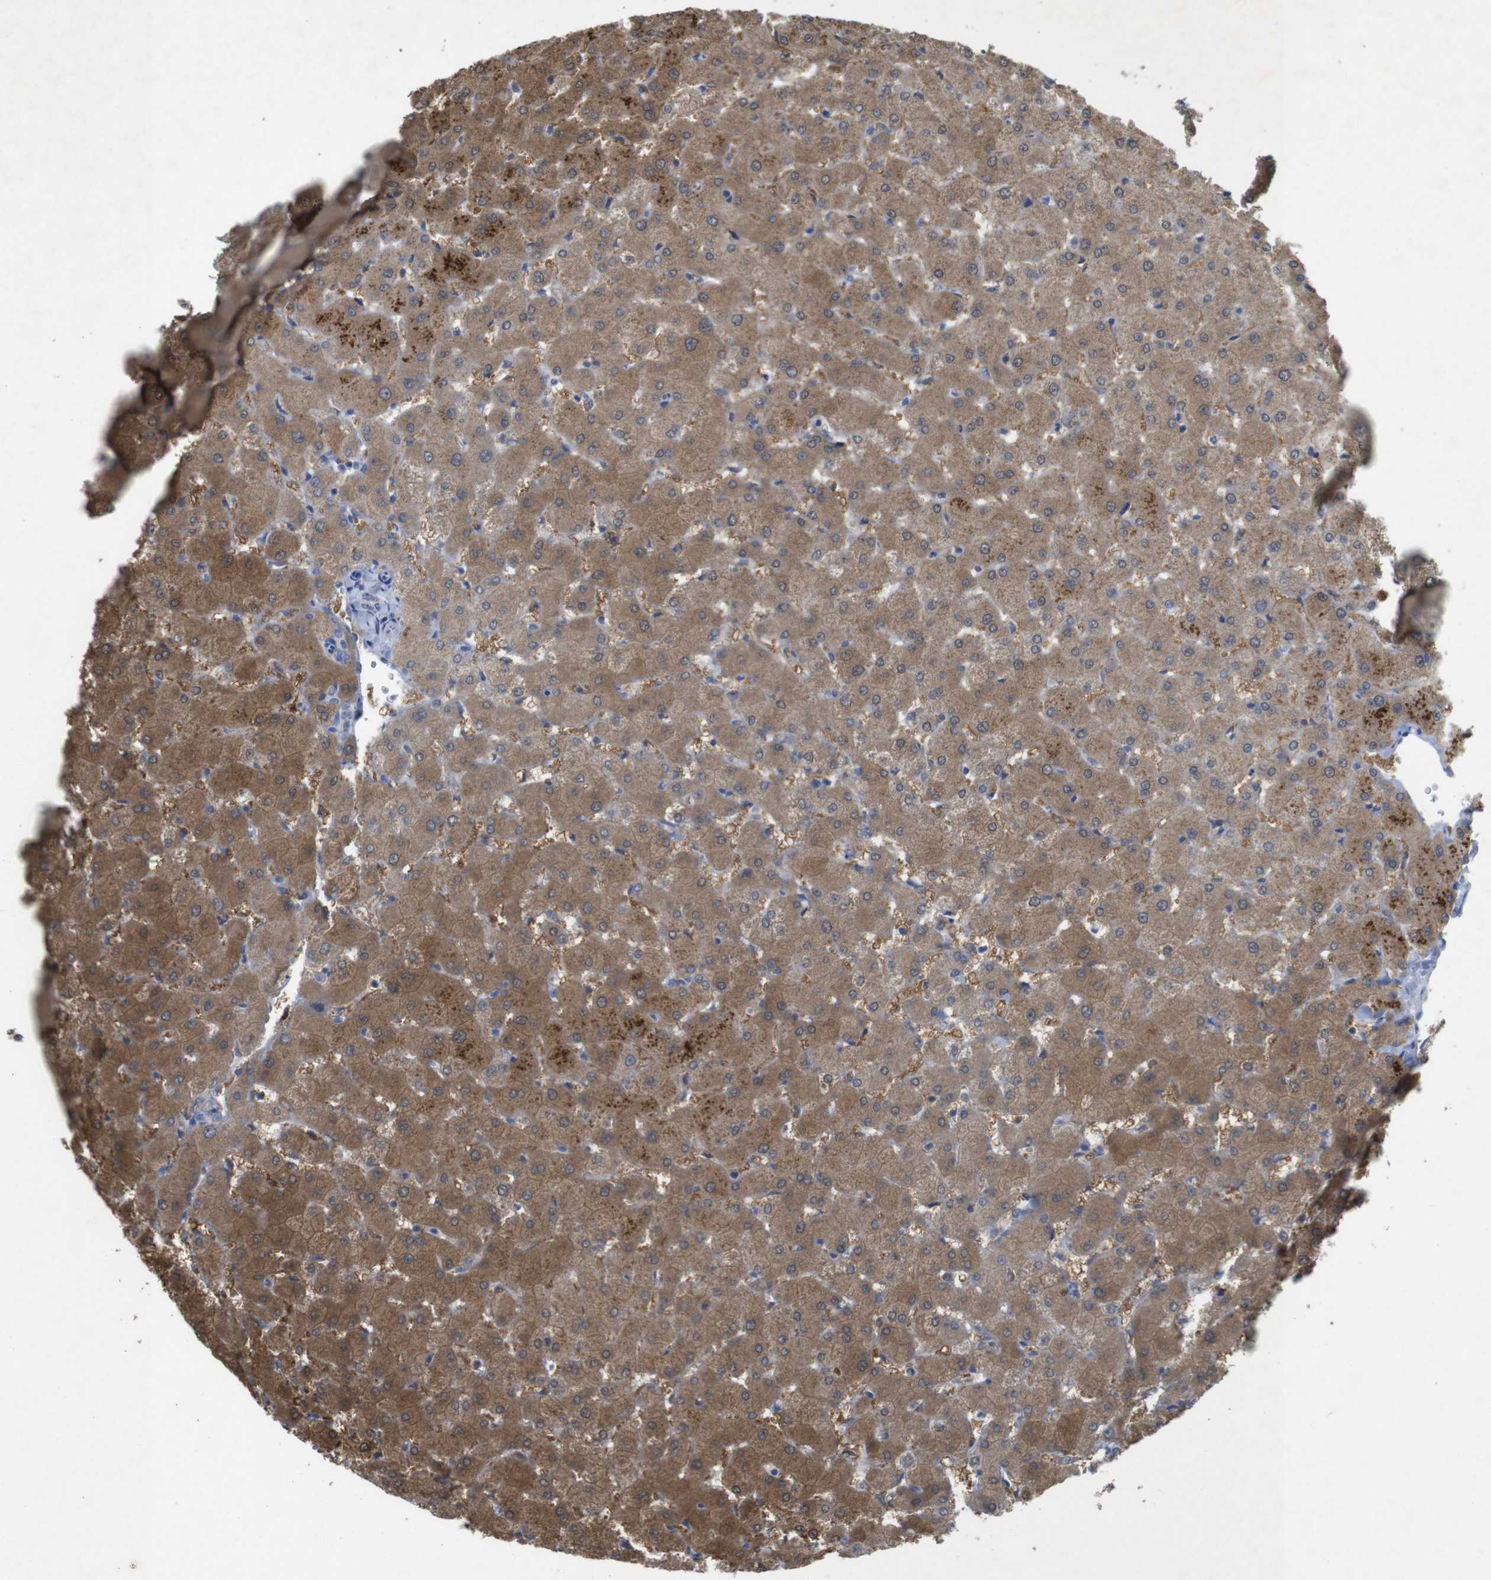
{"staining": {"intensity": "negative", "quantity": "none", "location": "none"}, "tissue": "liver", "cell_type": "Cholangiocytes", "image_type": "normal", "snomed": [{"axis": "morphology", "description": "Normal tissue, NOS"}, {"axis": "topography", "description": "Liver"}], "caption": "This histopathology image is of benign liver stained with immunohistochemistry (IHC) to label a protein in brown with the nuclei are counter-stained blue. There is no staining in cholangiocytes.", "gene": "BCAR3", "patient": {"sex": "female", "age": 63}}